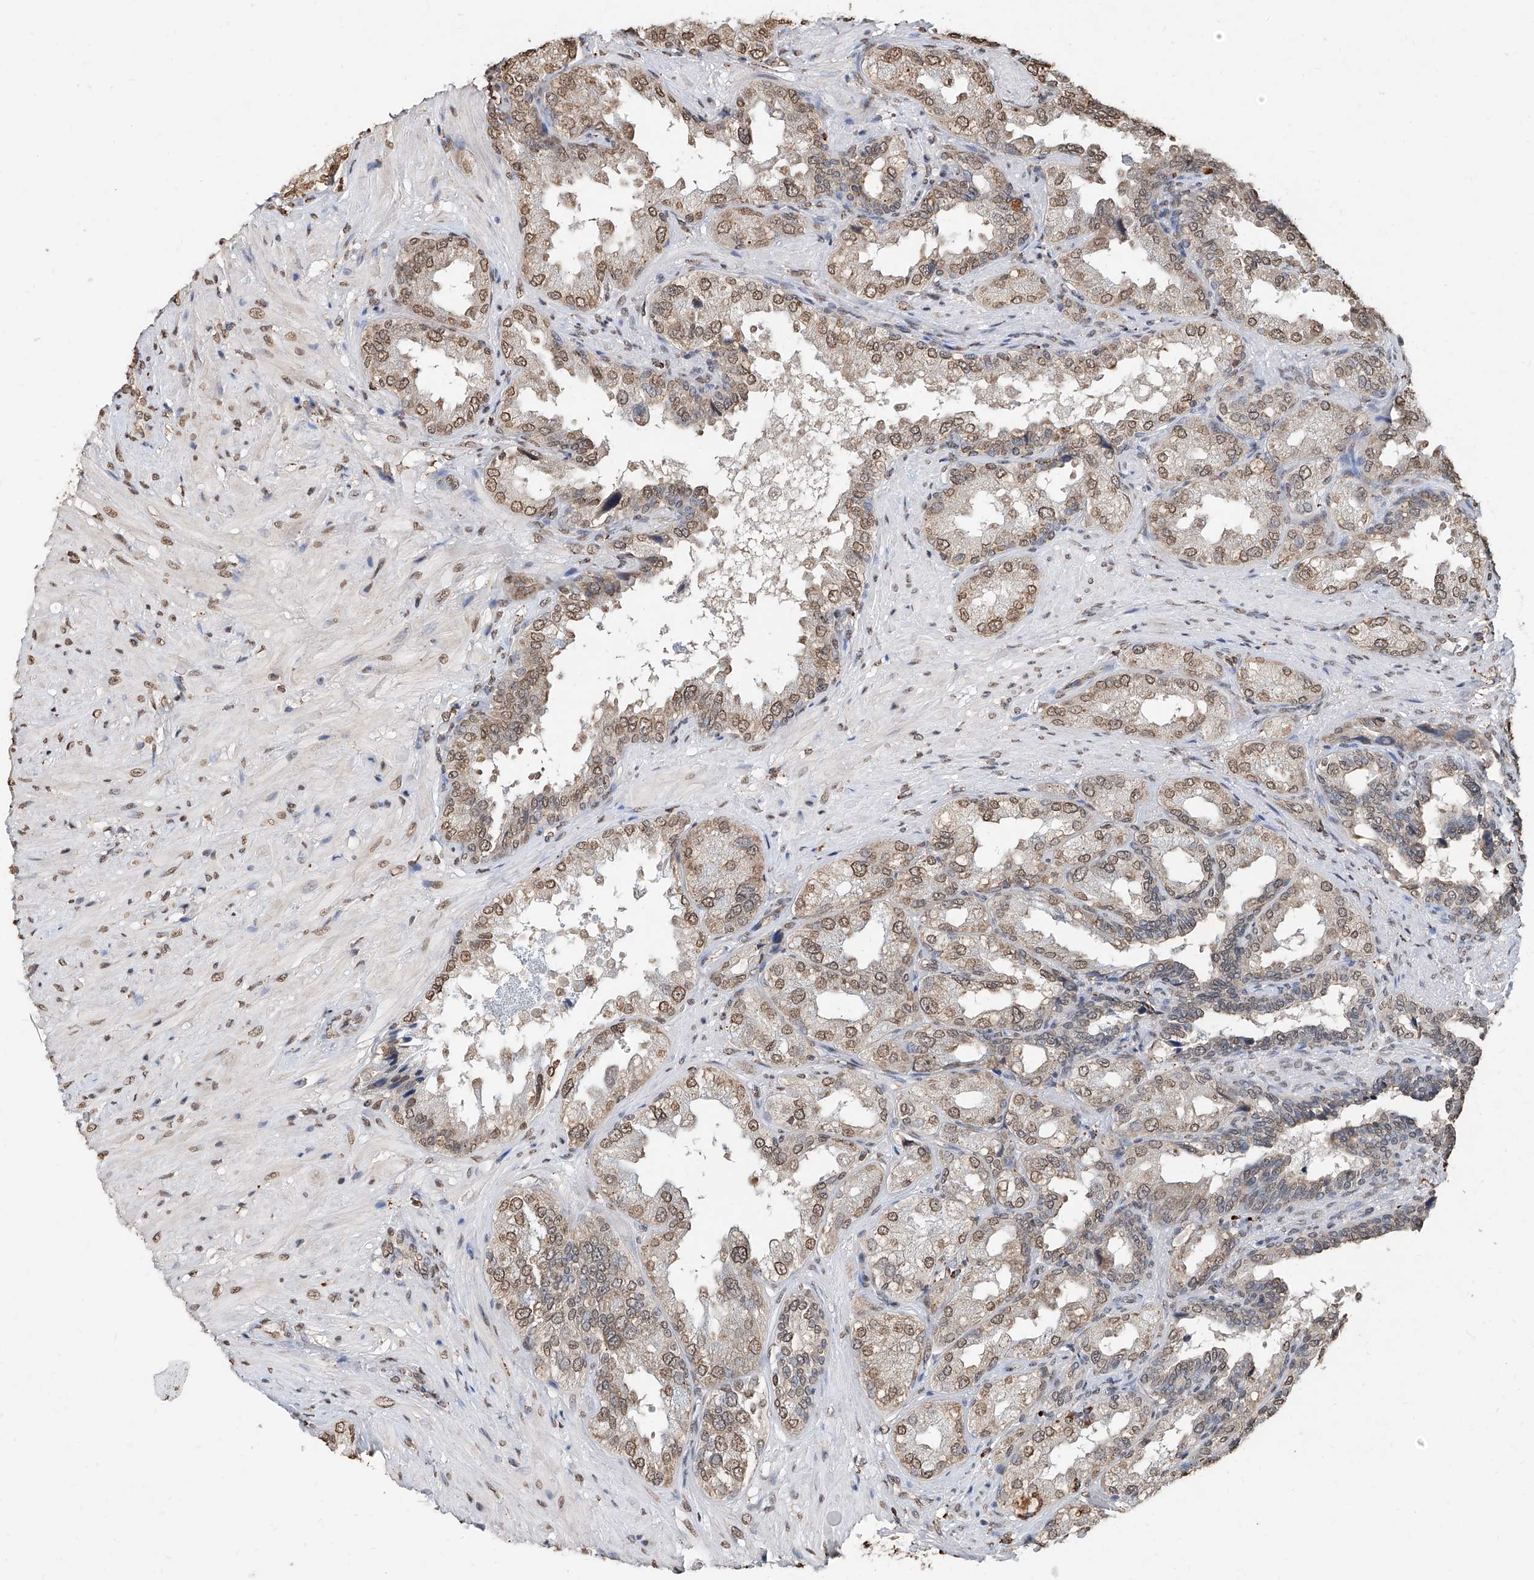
{"staining": {"intensity": "moderate", "quantity": ">75%", "location": "nuclear"}, "tissue": "seminal vesicle", "cell_type": "Glandular cells", "image_type": "normal", "snomed": [{"axis": "morphology", "description": "Normal tissue, NOS"}, {"axis": "topography", "description": "Seminal veicle"}, {"axis": "topography", "description": "Peripheral nerve tissue"}], "caption": "Immunohistochemical staining of benign human seminal vesicle demonstrates >75% levels of moderate nuclear protein expression in about >75% of glandular cells. (DAB (3,3'-diaminobenzidine) = brown stain, brightfield microscopy at high magnification).", "gene": "RP9", "patient": {"sex": "male", "age": 63}}